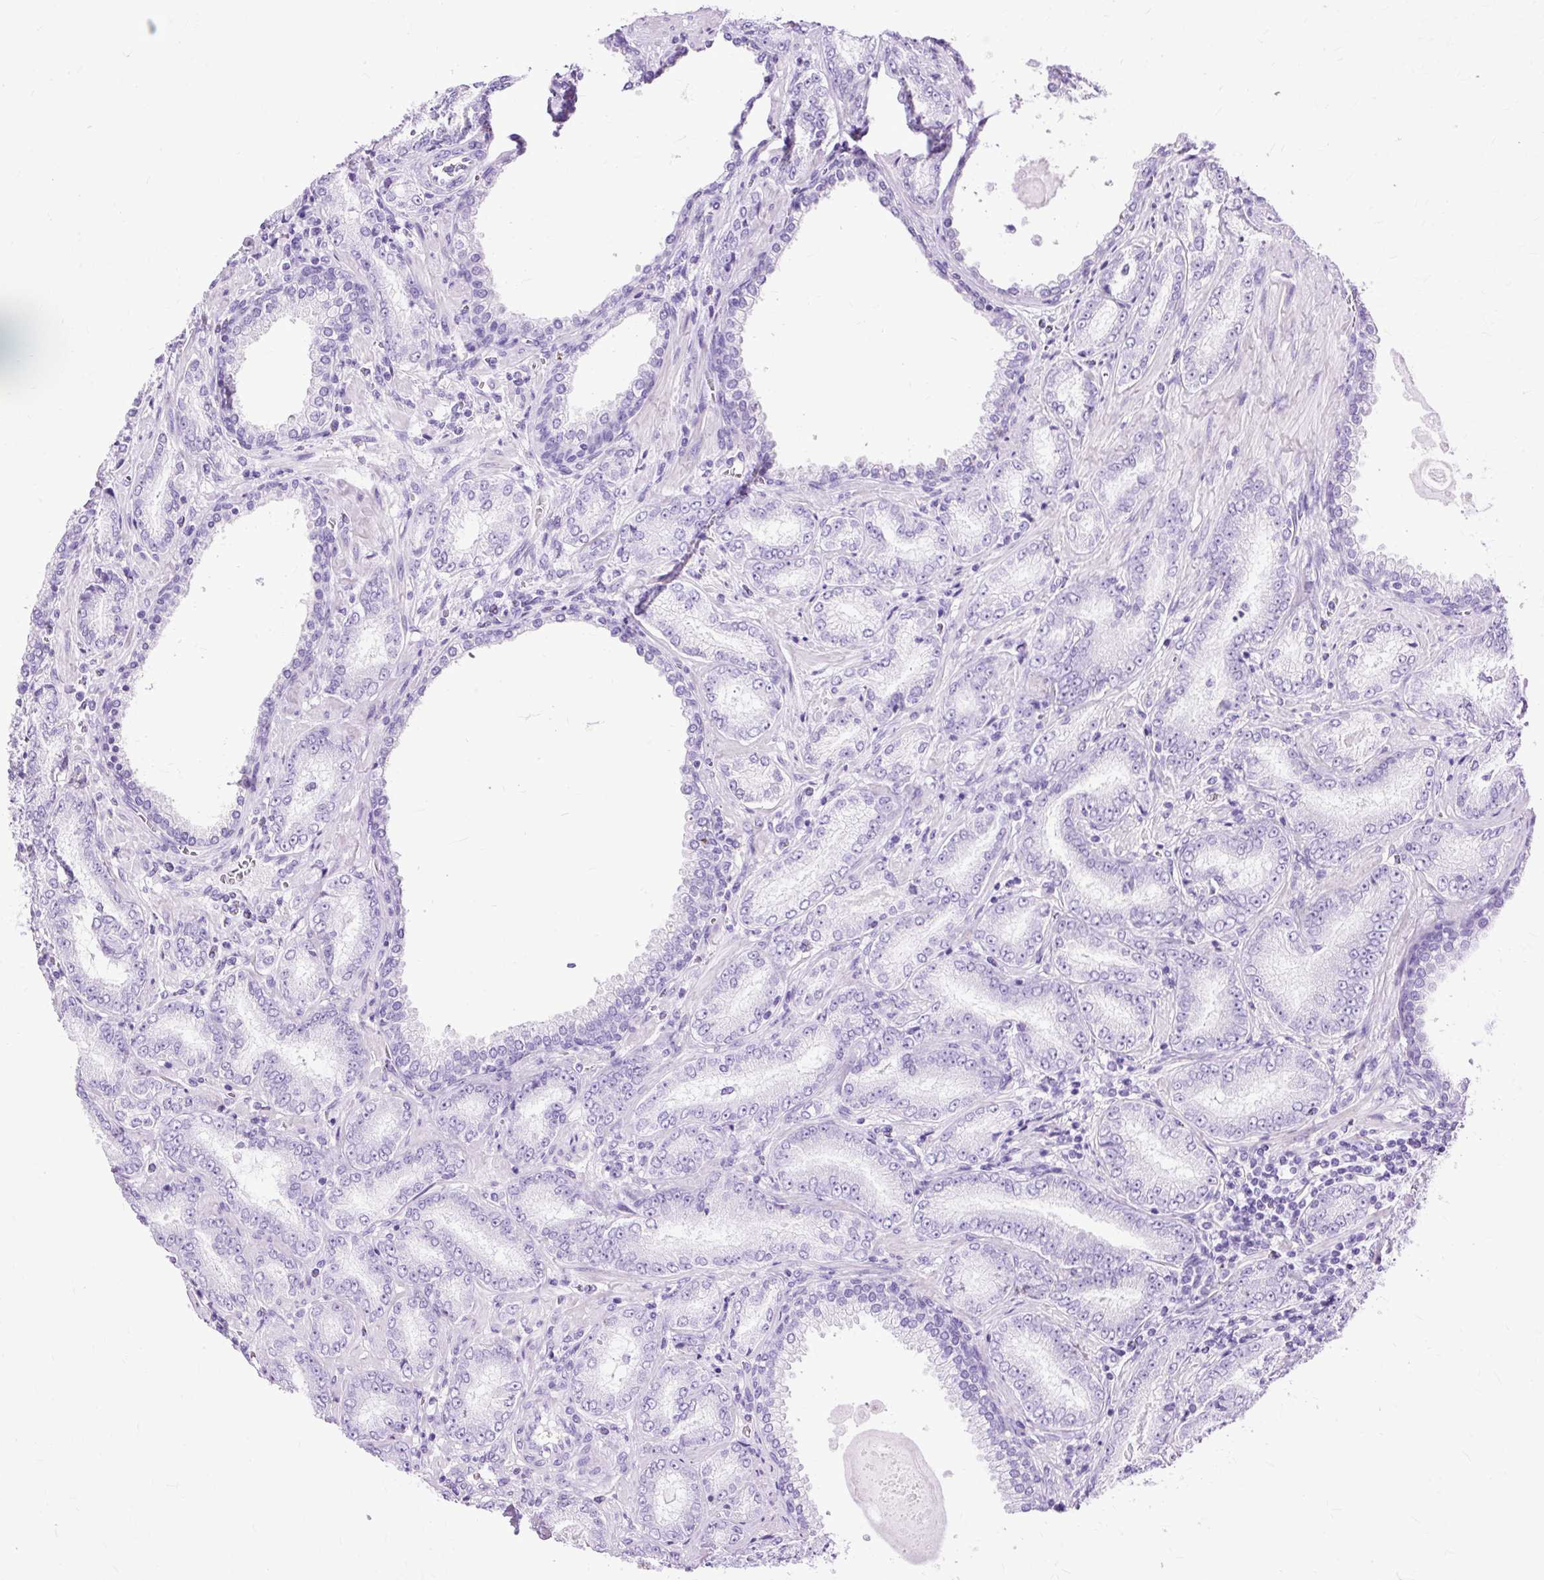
{"staining": {"intensity": "negative", "quantity": "none", "location": "none"}, "tissue": "prostate cancer", "cell_type": "Tumor cells", "image_type": "cancer", "snomed": [{"axis": "morphology", "description": "Adenocarcinoma, High grade"}, {"axis": "topography", "description": "Prostate"}], "caption": "High power microscopy image of an immunohistochemistry histopathology image of high-grade adenocarcinoma (prostate), revealing no significant staining in tumor cells.", "gene": "SLC8A2", "patient": {"sex": "male", "age": 72}}